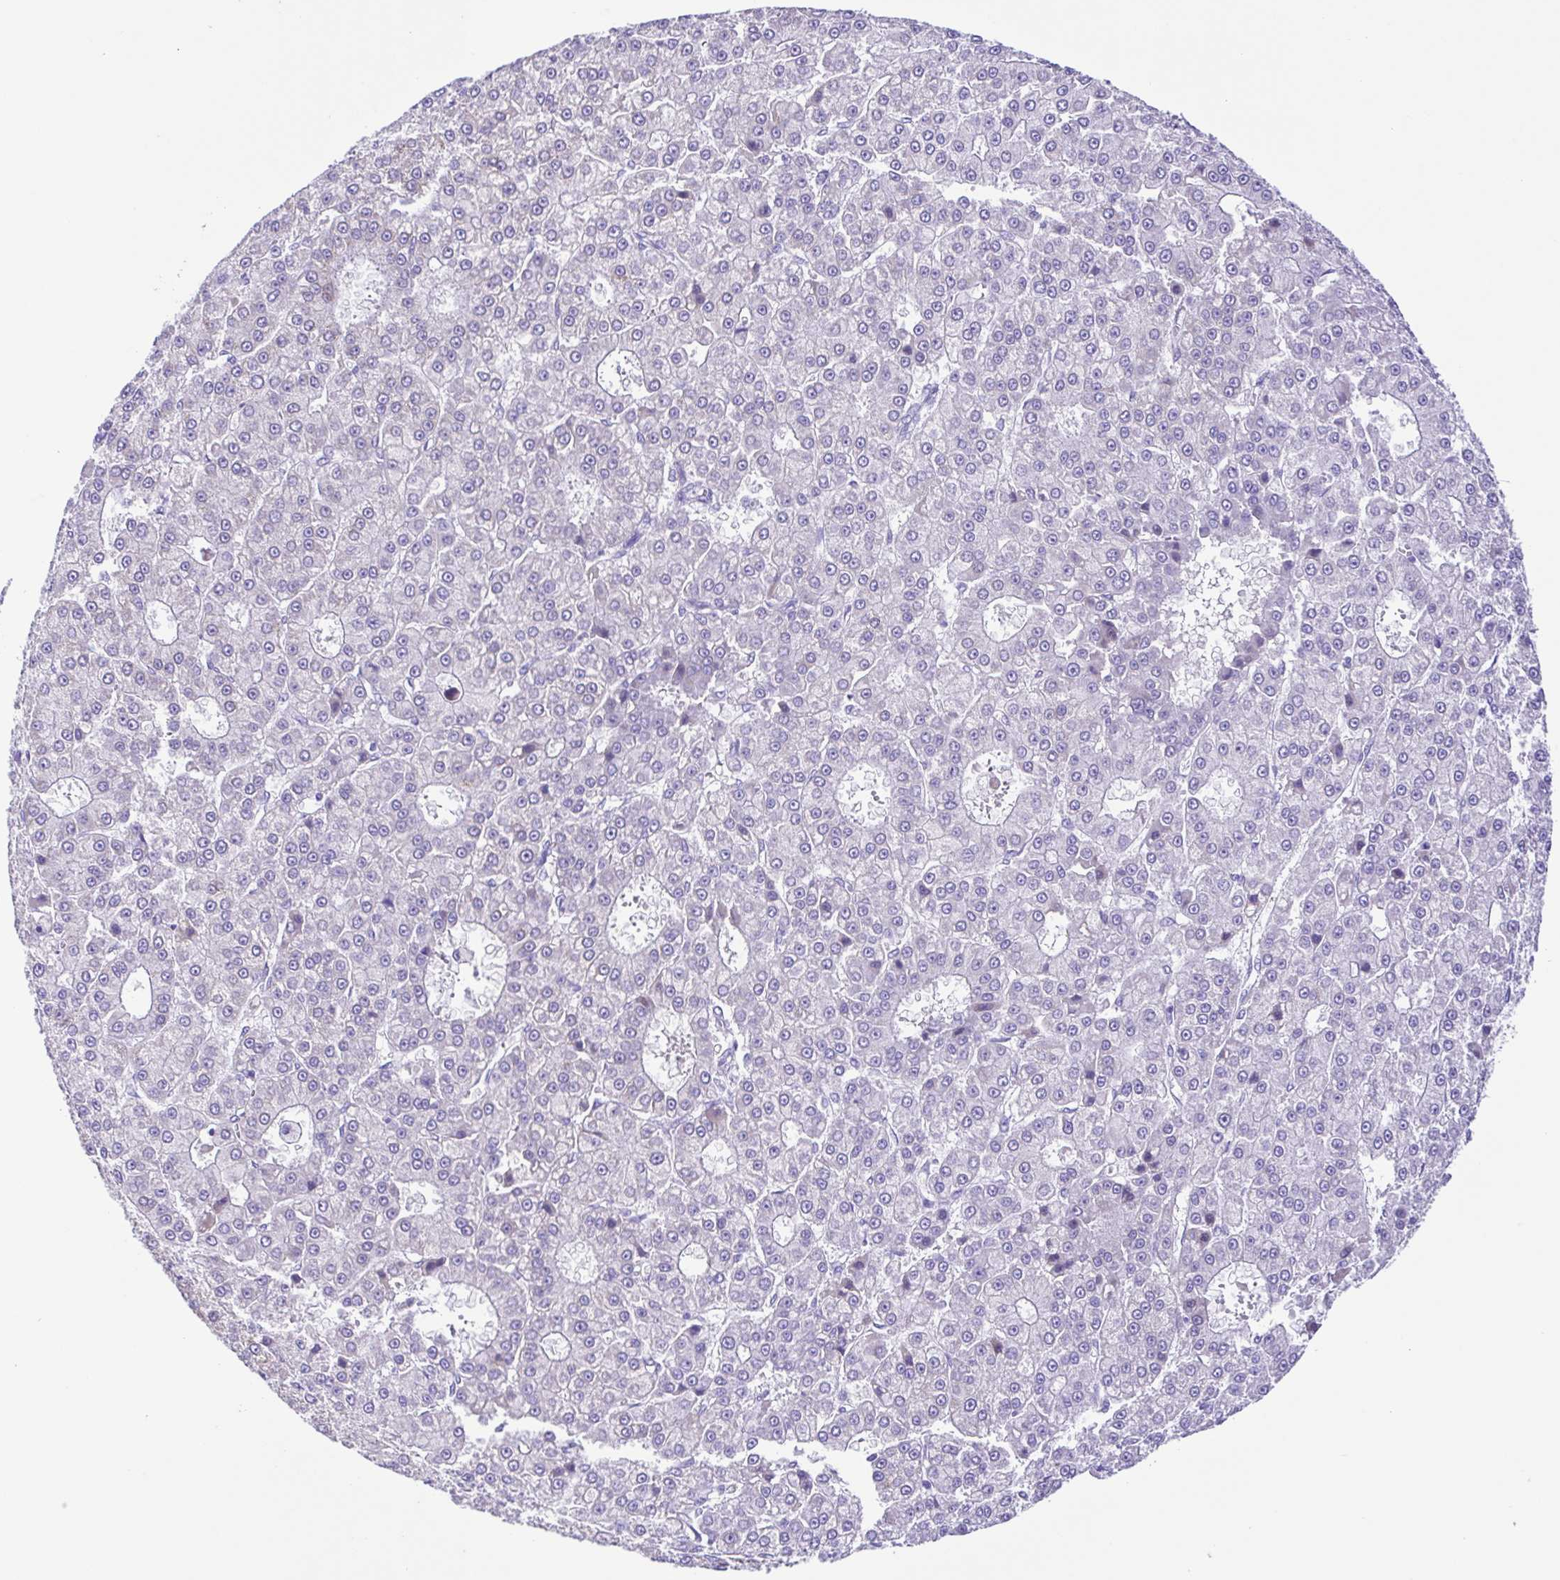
{"staining": {"intensity": "negative", "quantity": "none", "location": "none"}, "tissue": "liver cancer", "cell_type": "Tumor cells", "image_type": "cancer", "snomed": [{"axis": "morphology", "description": "Carcinoma, Hepatocellular, NOS"}, {"axis": "topography", "description": "Liver"}], "caption": "The immunohistochemistry (IHC) histopathology image has no significant expression in tumor cells of liver cancer tissue. The staining is performed using DAB (3,3'-diaminobenzidine) brown chromogen with nuclei counter-stained in using hematoxylin.", "gene": "ISM2", "patient": {"sex": "male", "age": 70}}